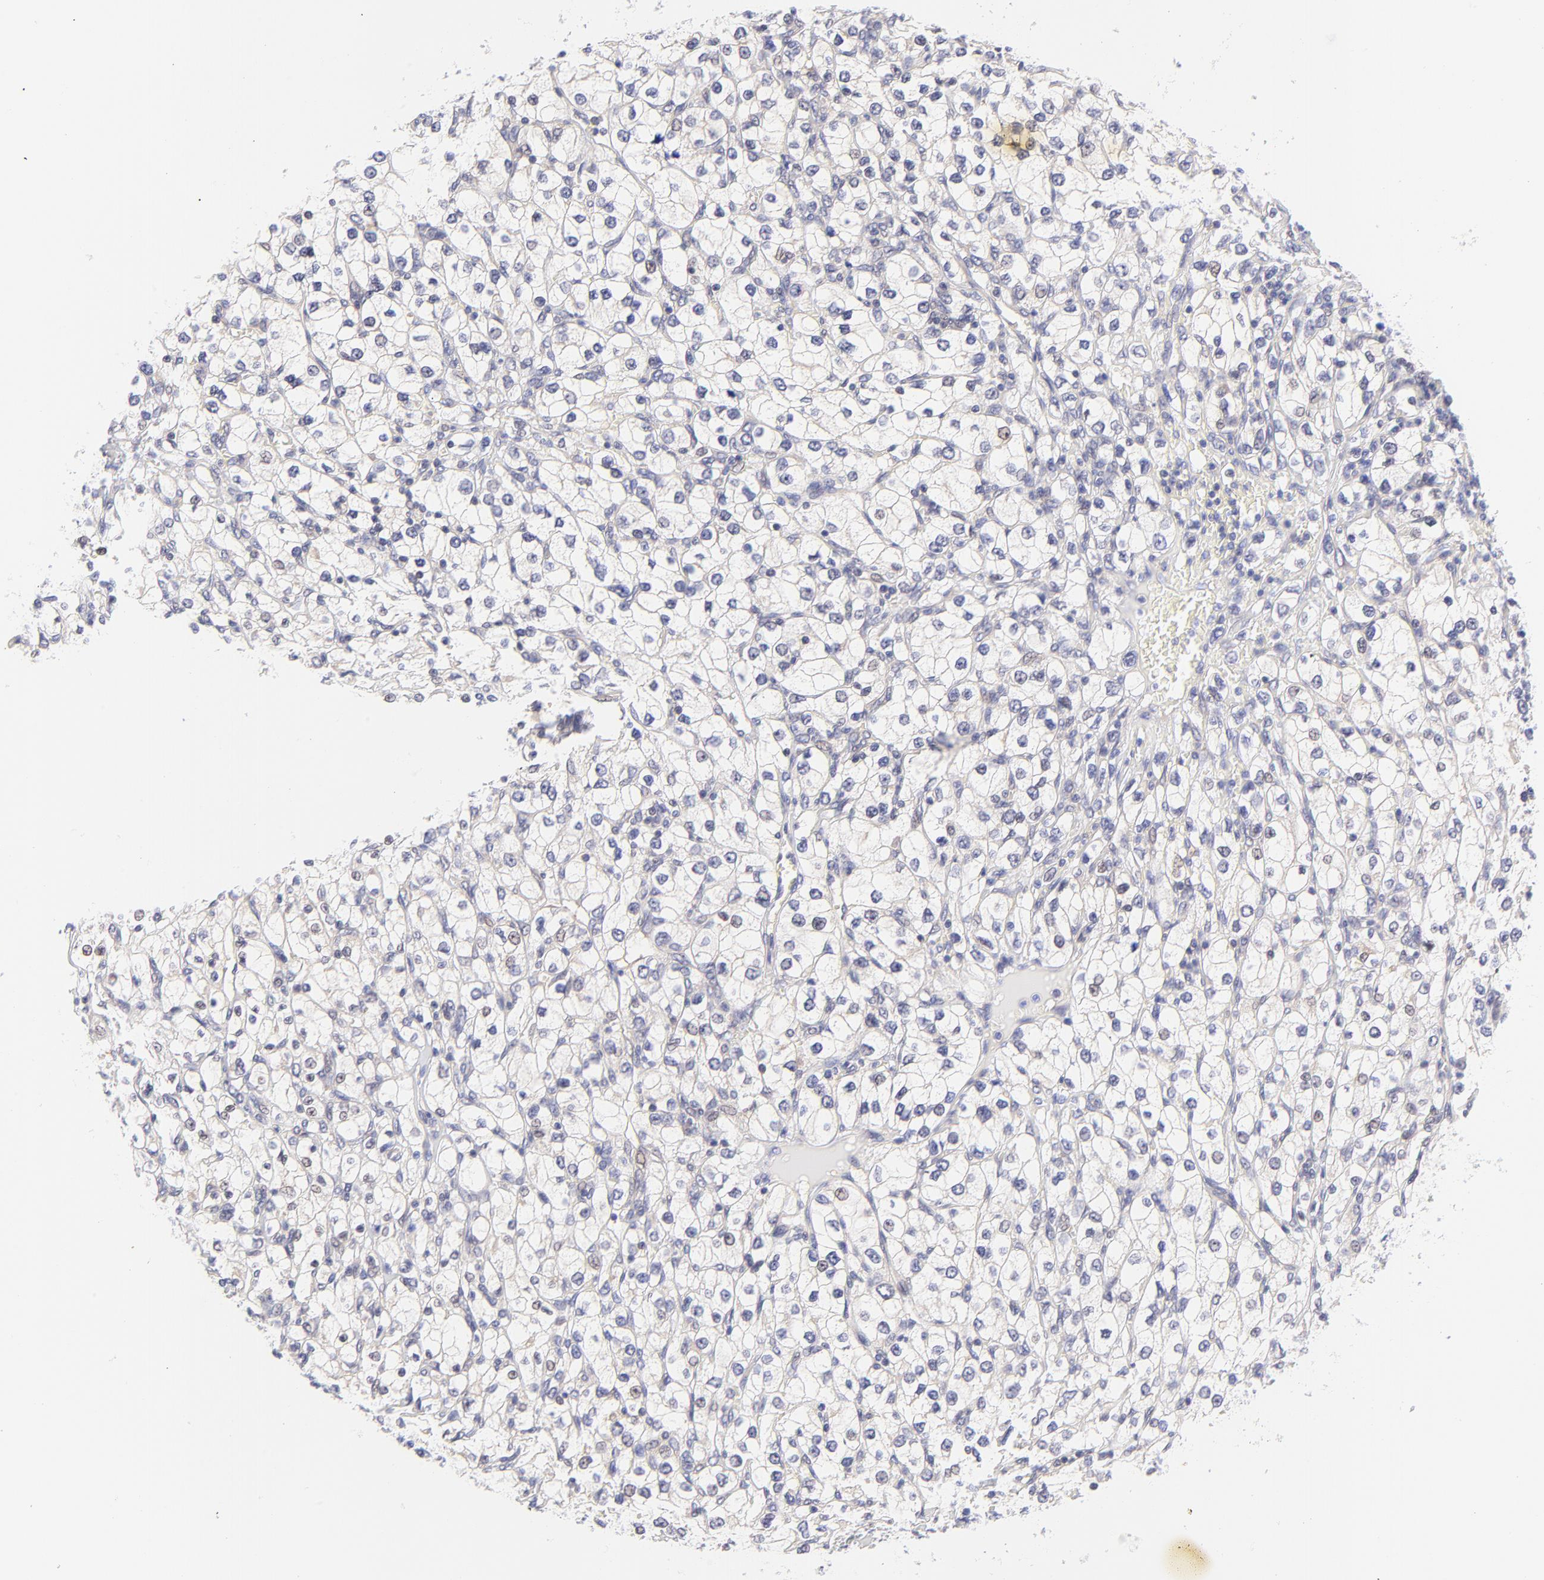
{"staining": {"intensity": "negative", "quantity": "none", "location": "none"}, "tissue": "renal cancer", "cell_type": "Tumor cells", "image_type": "cancer", "snomed": [{"axis": "morphology", "description": "Adenocarcinoma, NOS"}, {"axis": "topography", "description": "Kidney"}], "caption": "A photomicrograph of human renal adenocarcinoma is negative for staining in tumor cells.", "gene": "PBDC1", "patient": {"sex": "female", "age": 62}}